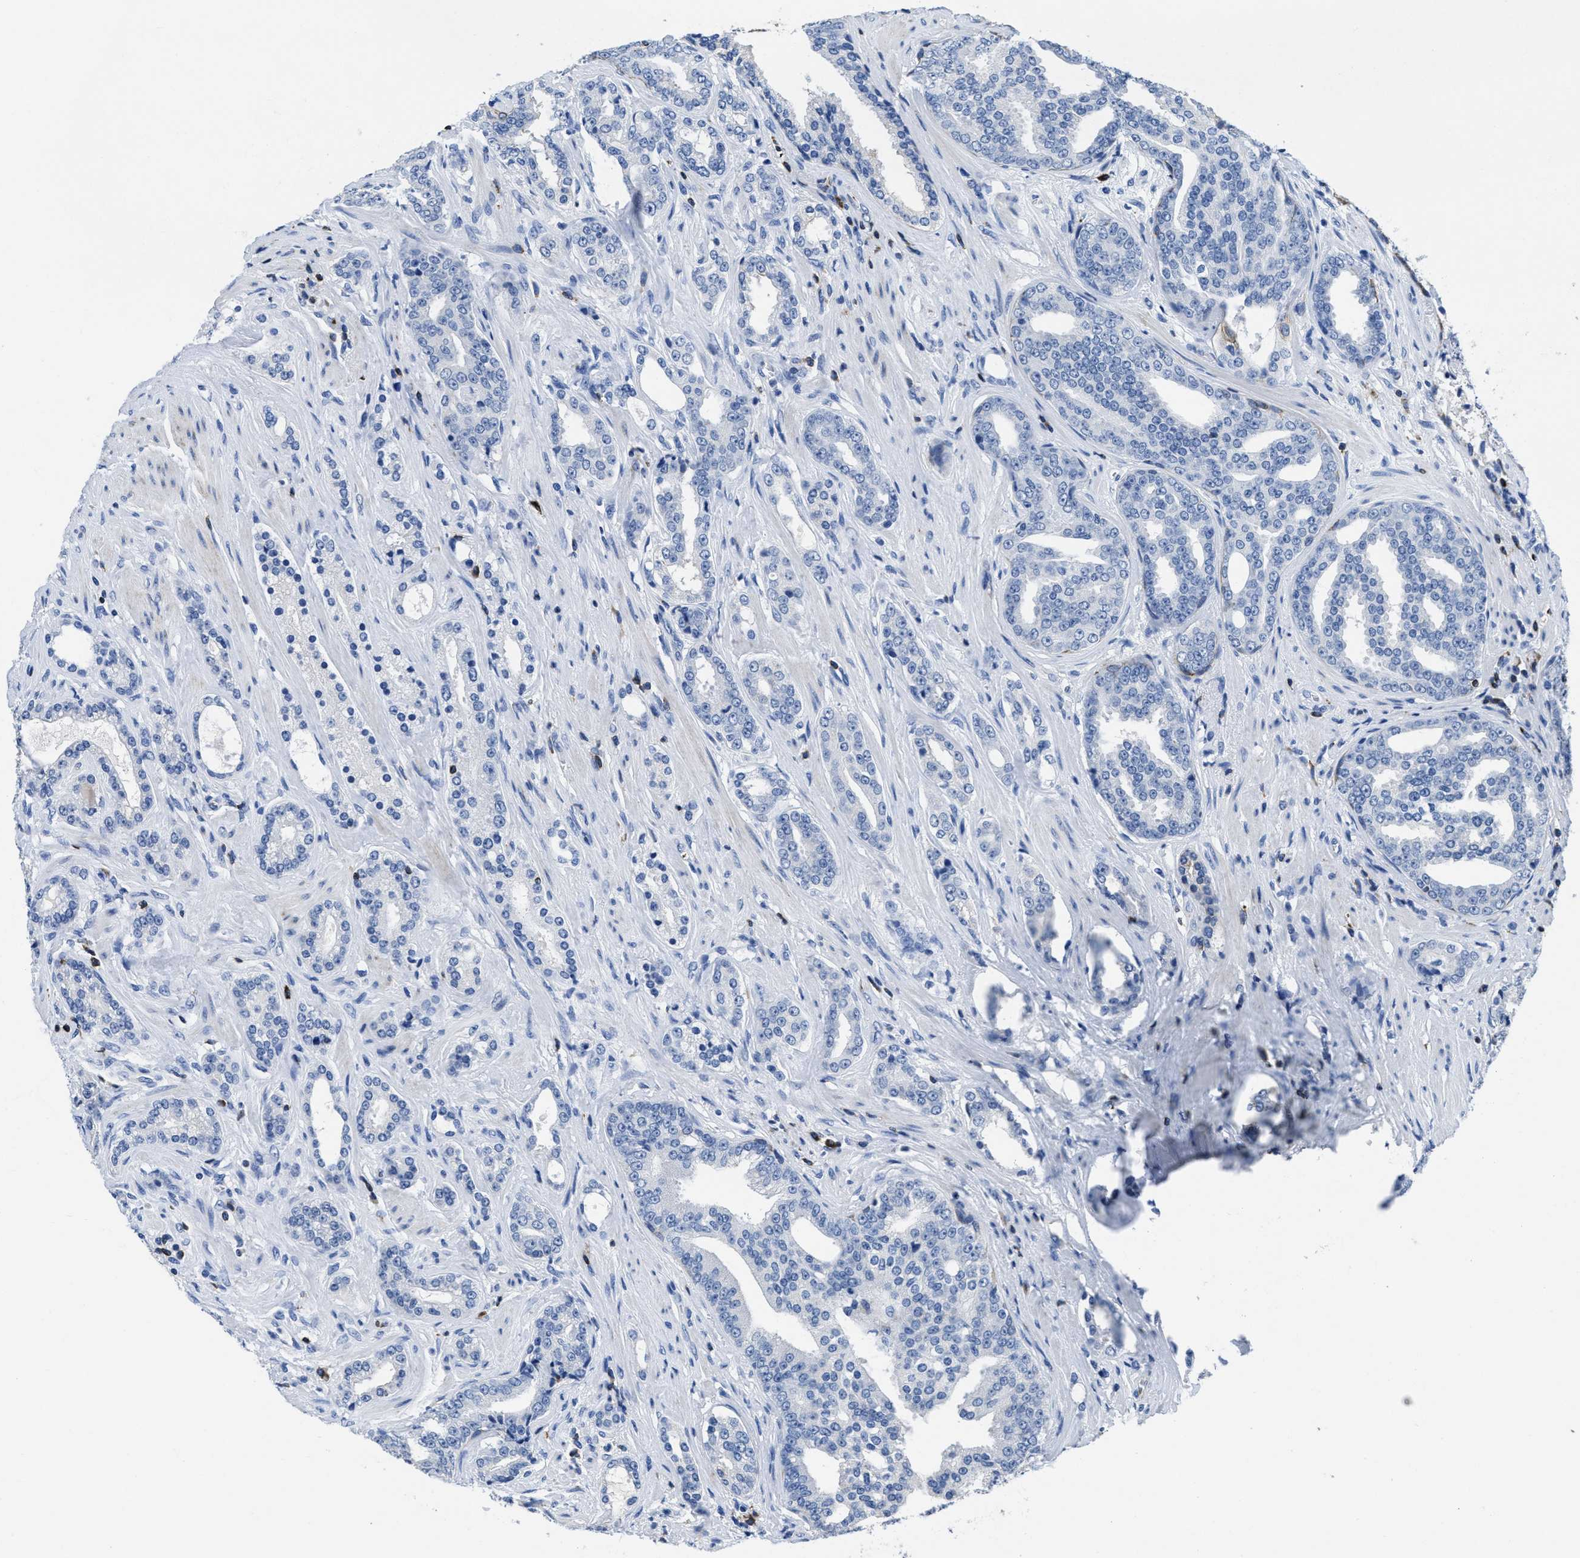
{"staining": {"intensity": "negative", "quantity": "none", "location": "none"}, "tissue": "prostate cancer", "cell_type": "Tumor cells", "image_type": "cancer", "snomed": [{"axis": "morphology", "description": "Adenocarcinoma, High grade"}, {"axis": "topography", "description": "Prostate"}], "caption": "This photomicrograph is of high-grade adenocarcinoma (prostate) stained with IHC to label a protein in brown with the nuclei are counter-stained blue. There is no expression in tumor cells.", "gene": "ITGA3", "patient": {"sex": "male", "age": 71}}